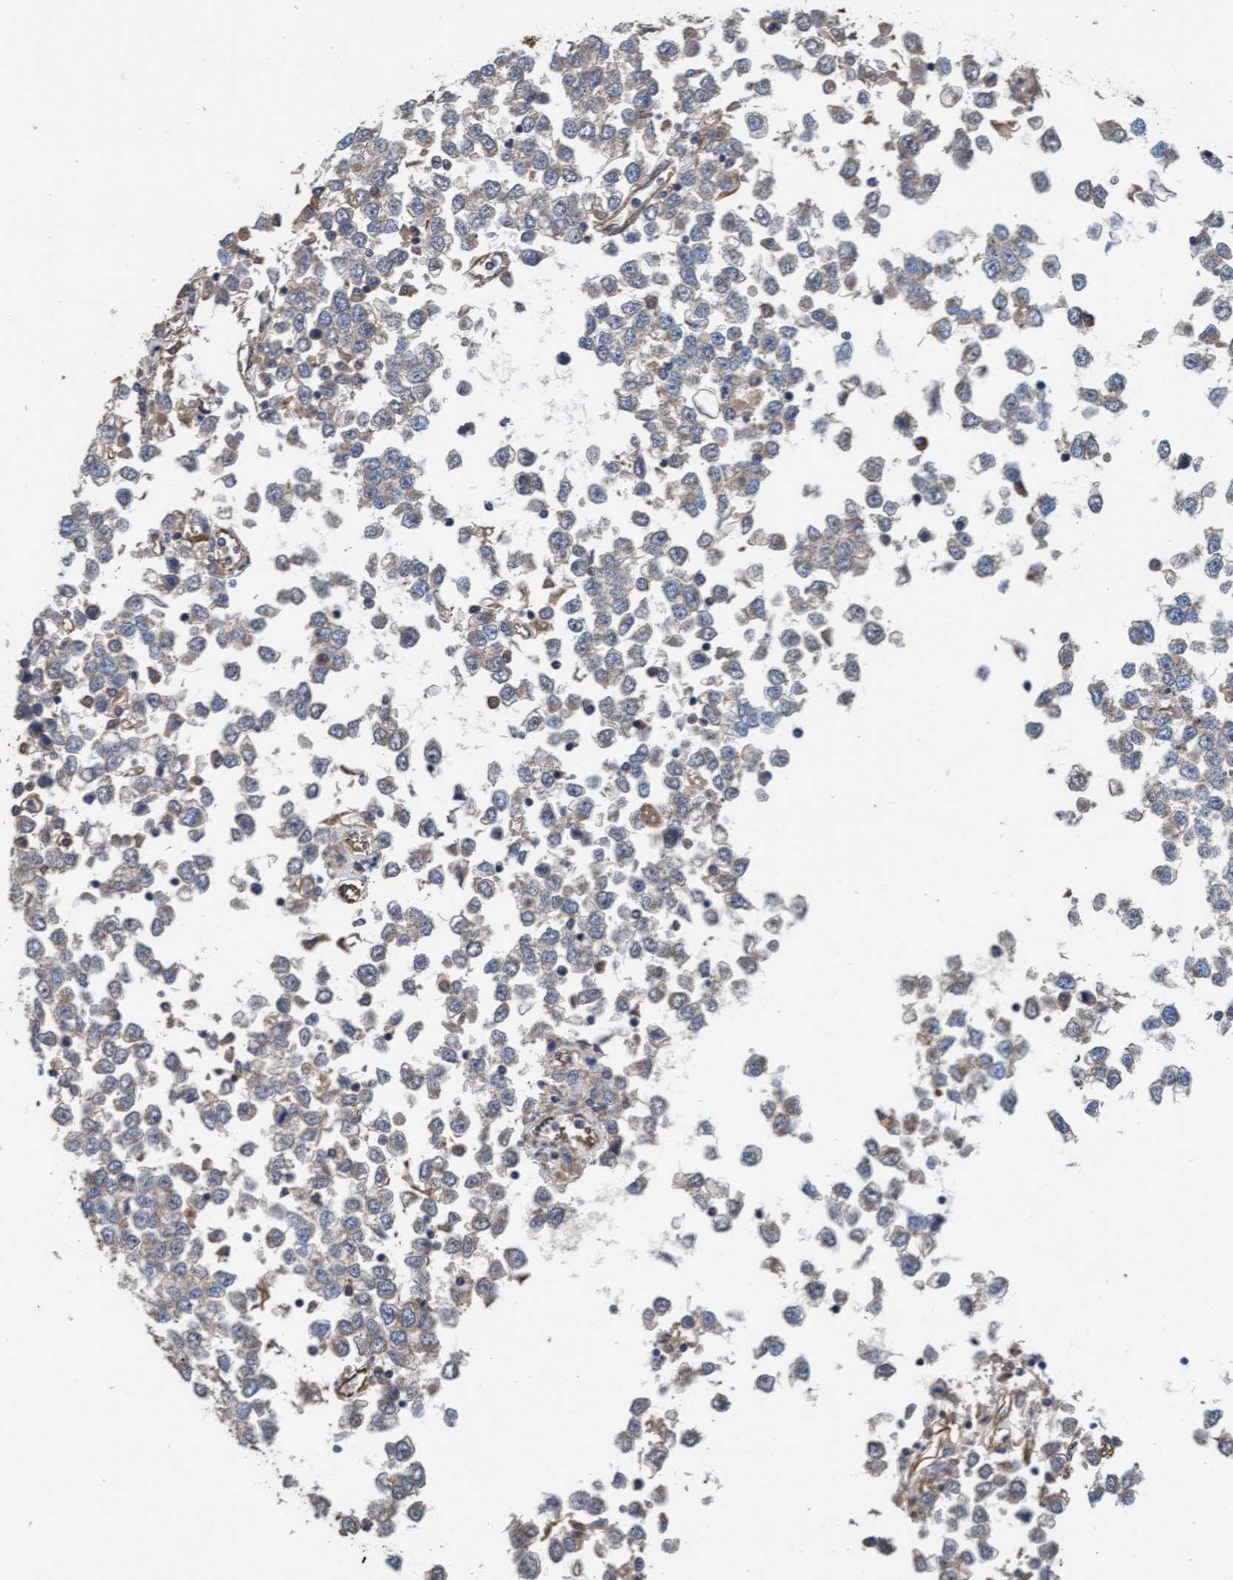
{"staining": {"intensity": "weak", "quantity": "<25%", "location": "cytoplasmic/membranous"}, "tissue": "testis cancer", "cell_type": "Tumor cells", "image_type": "cancer", "snomed": [{"axis": "morphology", "description": "Seminoma, NOS"}, {"axis": "topography", "description": "Testis"}], "caption": "Immunohistochemistry of testis cancer exhibits no positivity in tumor cells.", "gene": "STXBP4", "patient": {"sex": "male", "age": 65}}